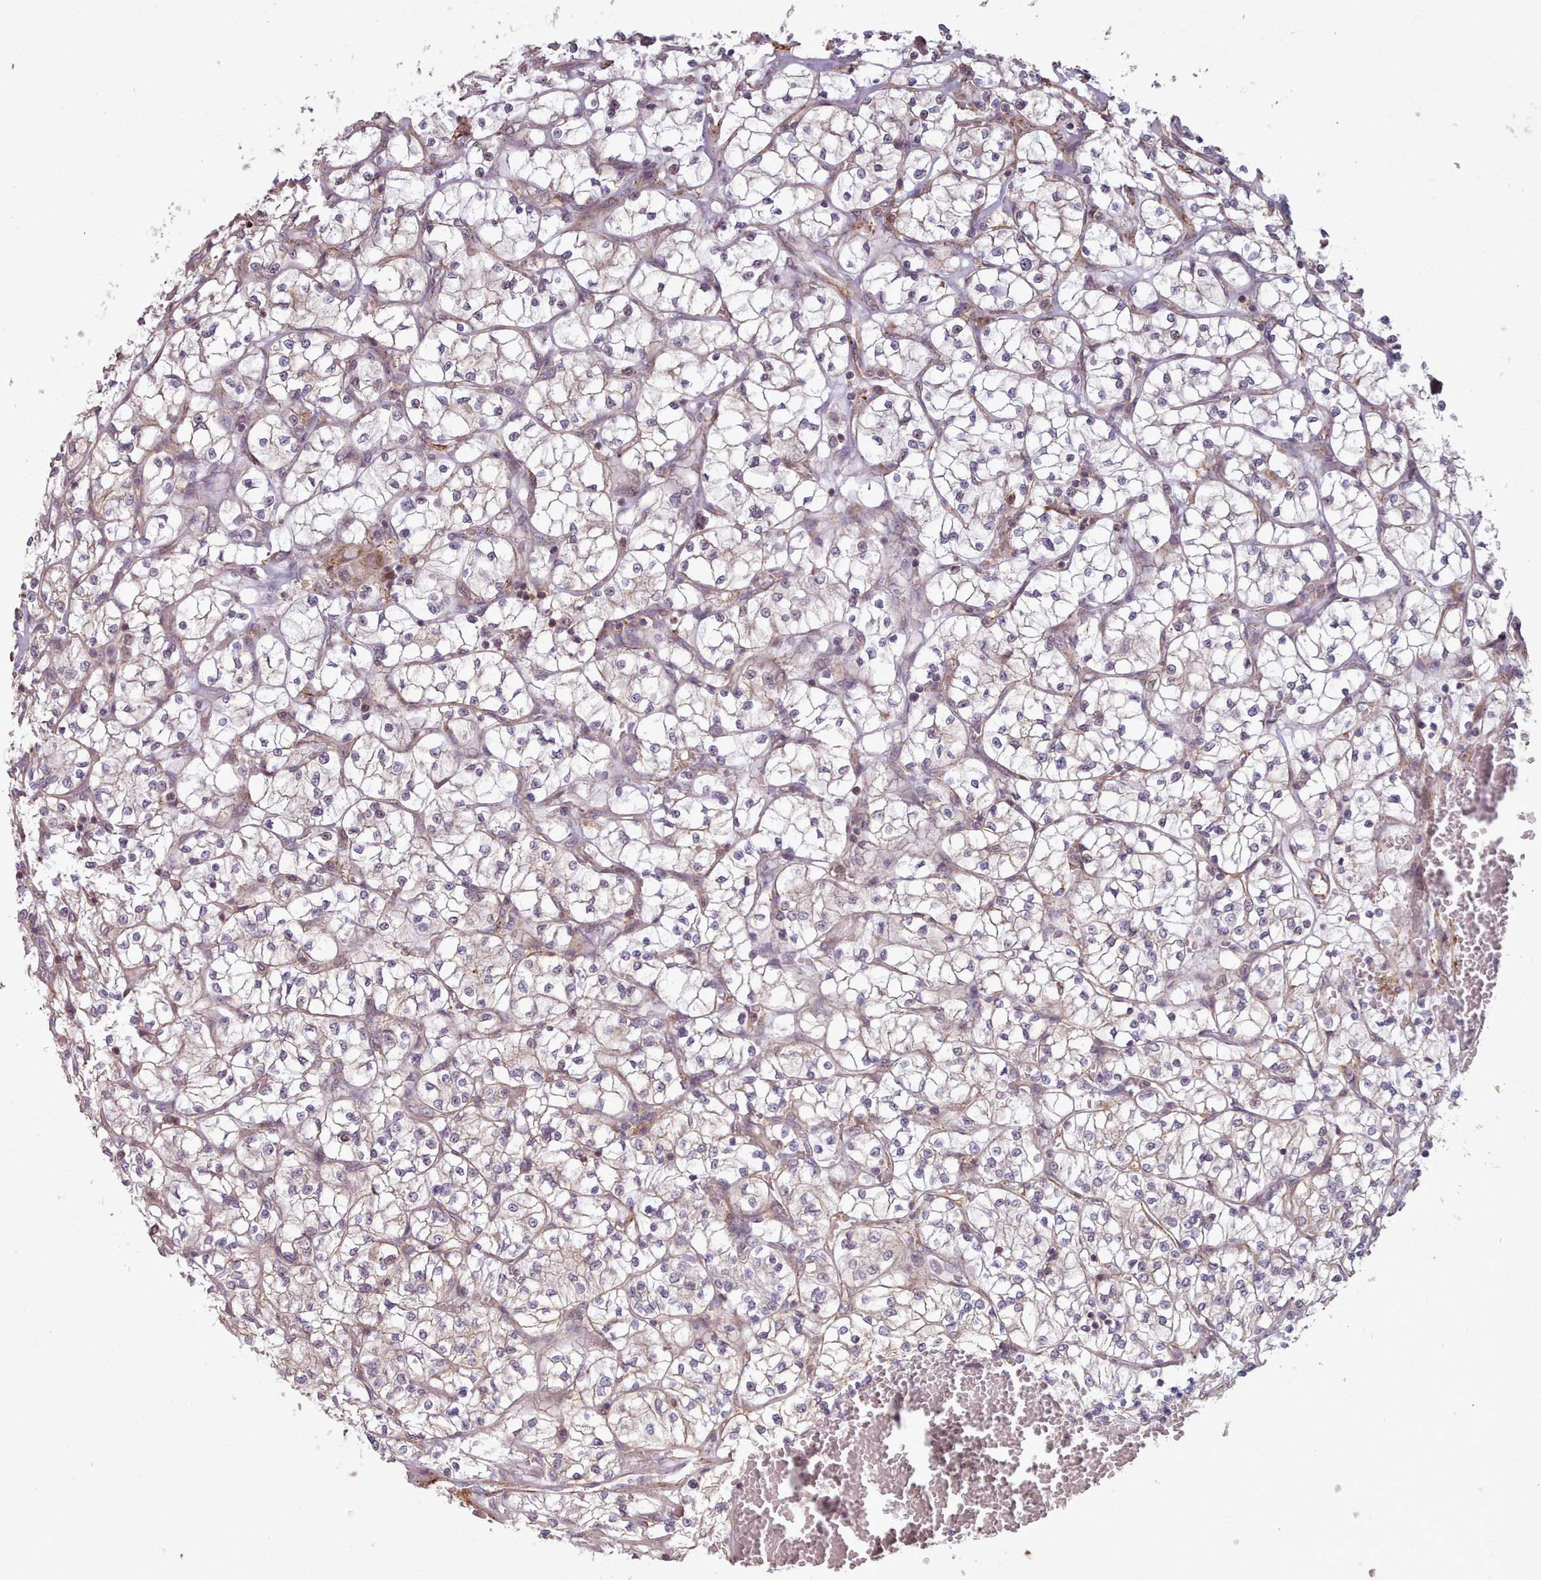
{"staining": {"intensity": "weak", "quantity": "<25%", "location": "cytoplasmic/membranous"}, "tissue": "renal cancer", "cell_type": "Tumor cells", "image_type": "cancer", "snomed": [{"axis": "morphology", "description": "Adenocarcinoma, NOS"}, {"axis": "topography", "description": "Kidney"}], "caption": "Protein analysis of adenocarcinoma (renal) exhibits no significant positivity in tumor cells.", "gene": "ZMYM4", "patient": {"sex": "female", "age": 64}}